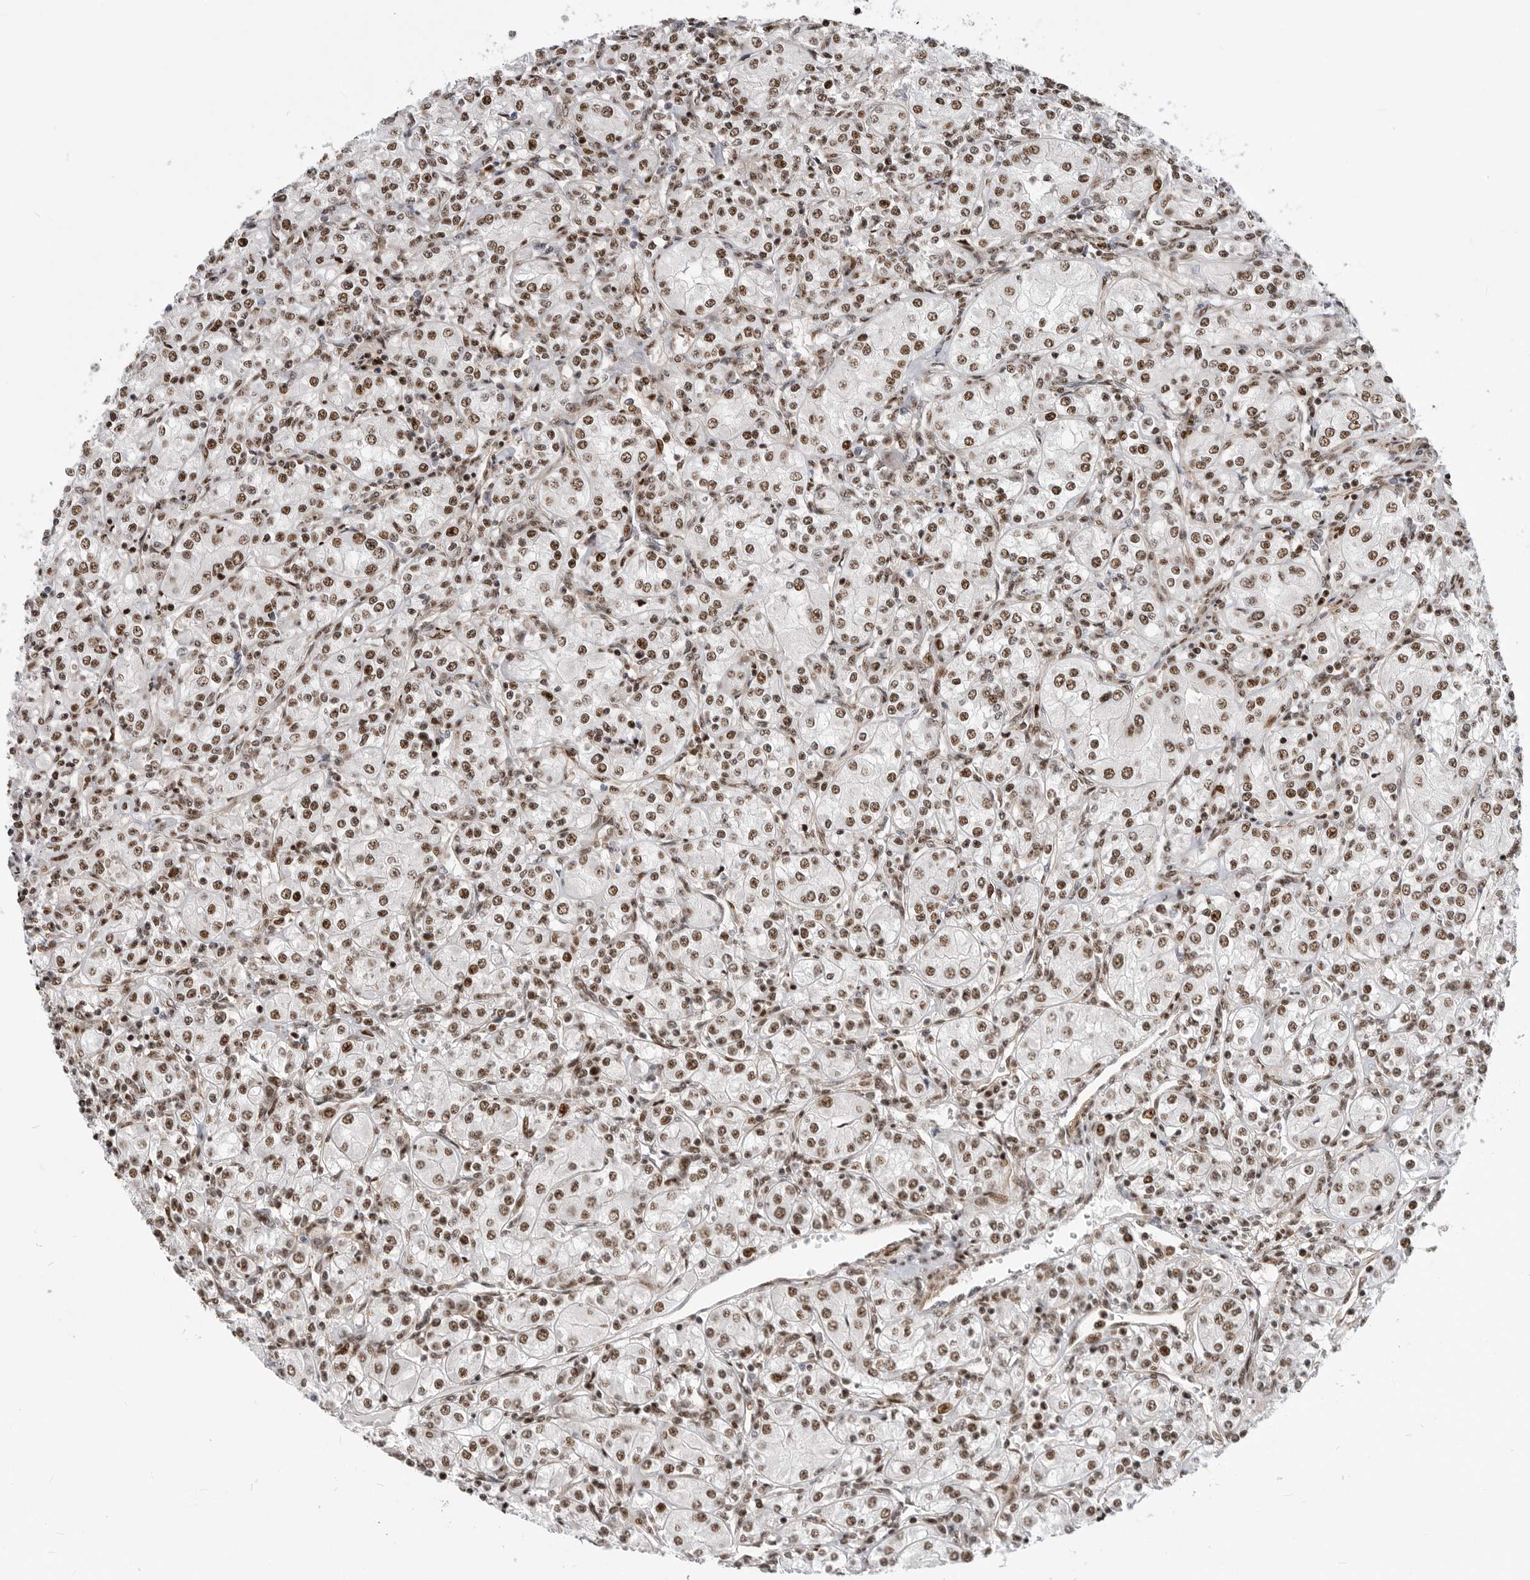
{"staining": {"intensity": "moderate", "quantity": ">75%", "location": "nuclear"}, "tissue": "renal cancer", "cell_type": "Tumor cells", "image_type": "cancer", "snomed": [{"axis": "morphology", "description": "Adenocarcinoma, NOS"}, {"axis": "topography", "description": "Kidney"}], "caption": "Immunohistochemistry (IHC) of renal cancer demonstrates medium levels of moderate nuclear staining in about >75% of tumor cells. Using DAB (3,3'-diaminobenzidine) (brown) and hematoxylin (blue) stains, captured at high magnification using brightfield microscopy.", "gene": "GPATCH2", "patient": {"sex": "male", "age": 77}}